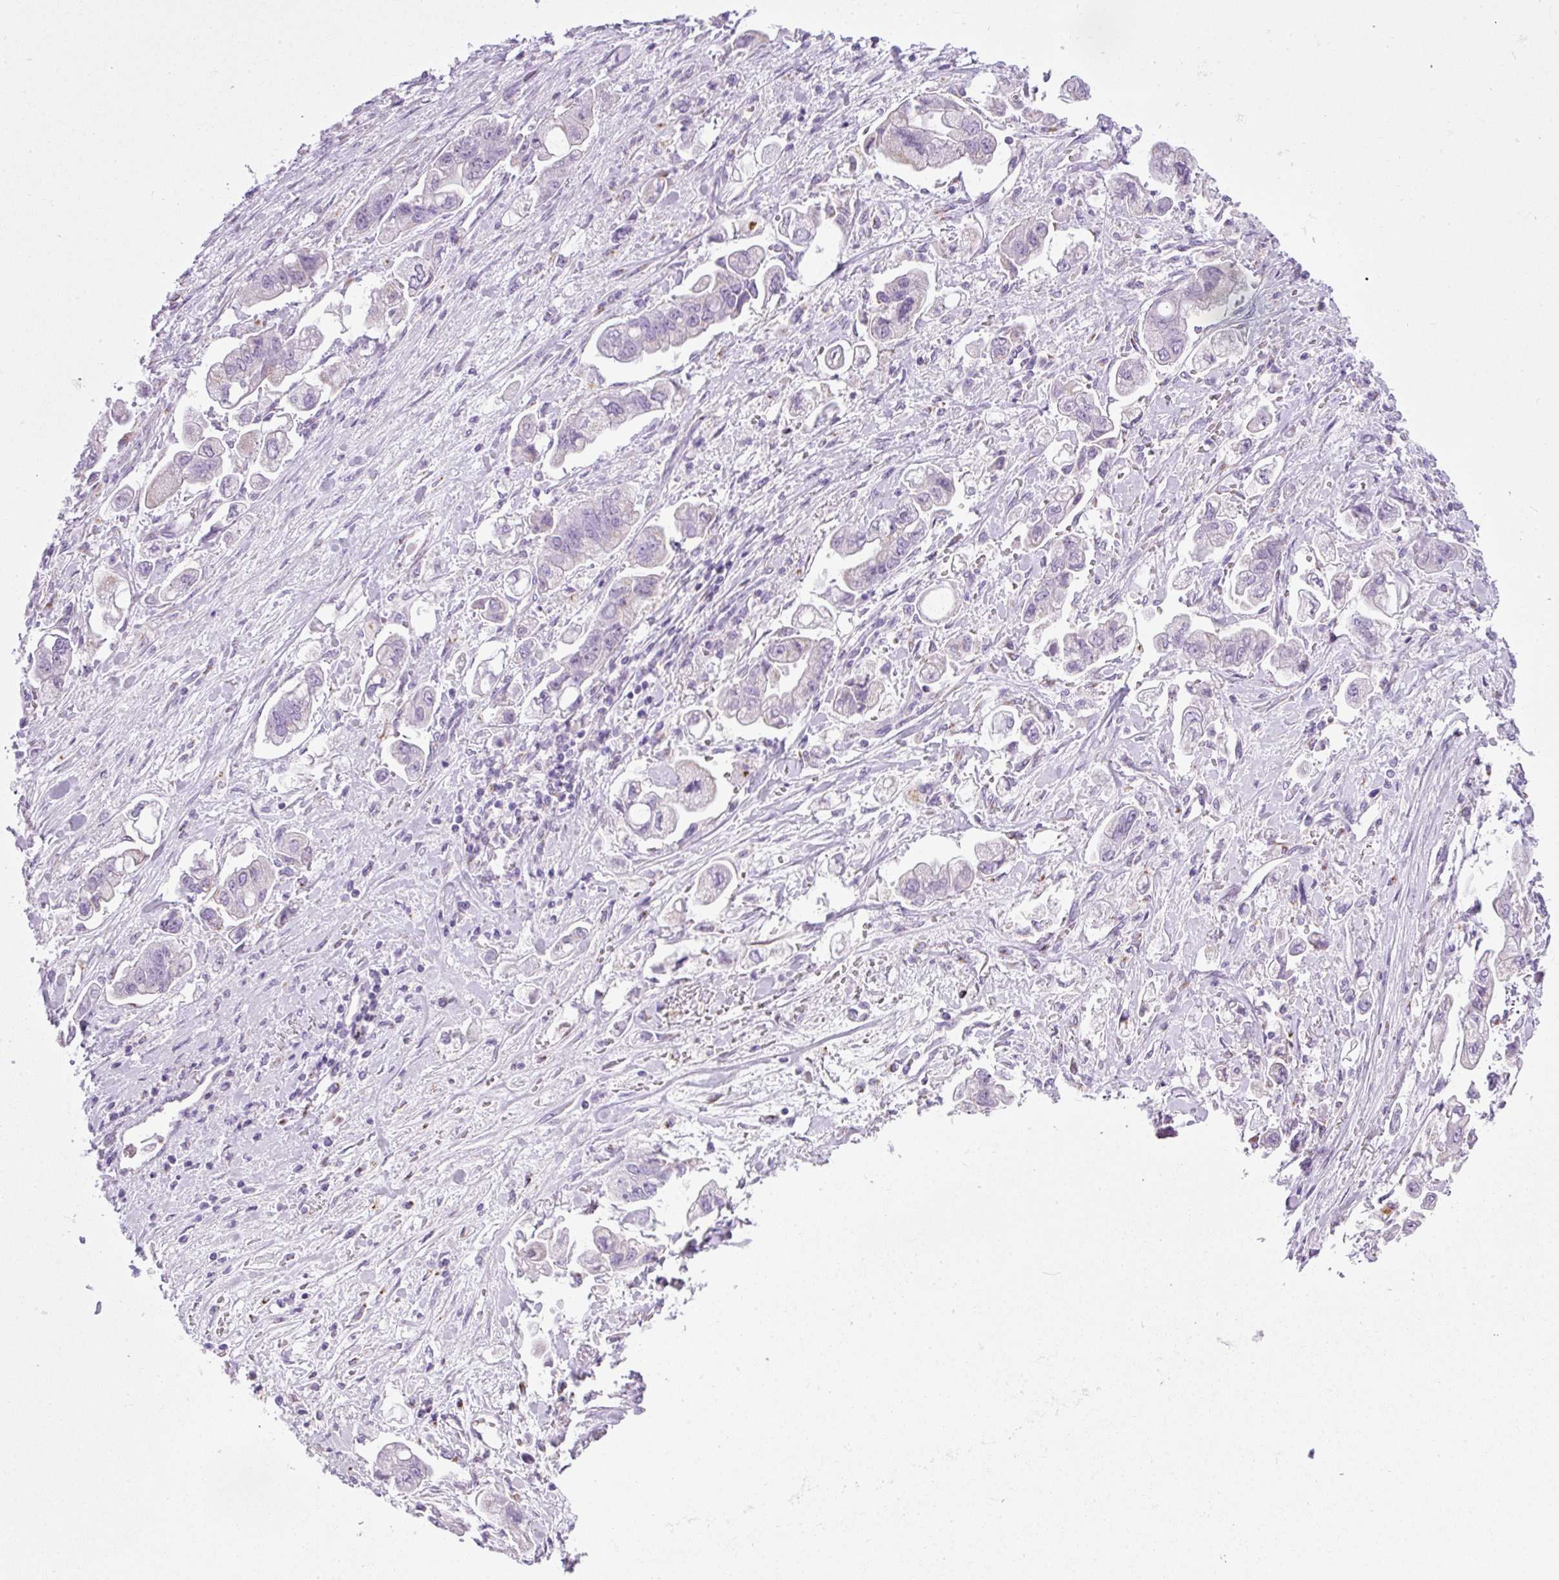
{"staining": {"intensity": "negative", "quantity": "none", "location": "none"}, "tissue": "stomach cancer", "cell_type": "Tumor cells", "image_type": "cancer", "snomed": [{"axis": "morphology", "description": "Adenocarcinoma, NOS"}, {"axis": "topography", "description": "Stomach"}], "caption": "The histopathology image exhibits no significant staining in tumor cells of stomach cancer (adenocarcinoma). Nuclei are stained in blue.", "gene": "FAM43A", "patient": {"sex": "male", "age": 62}}